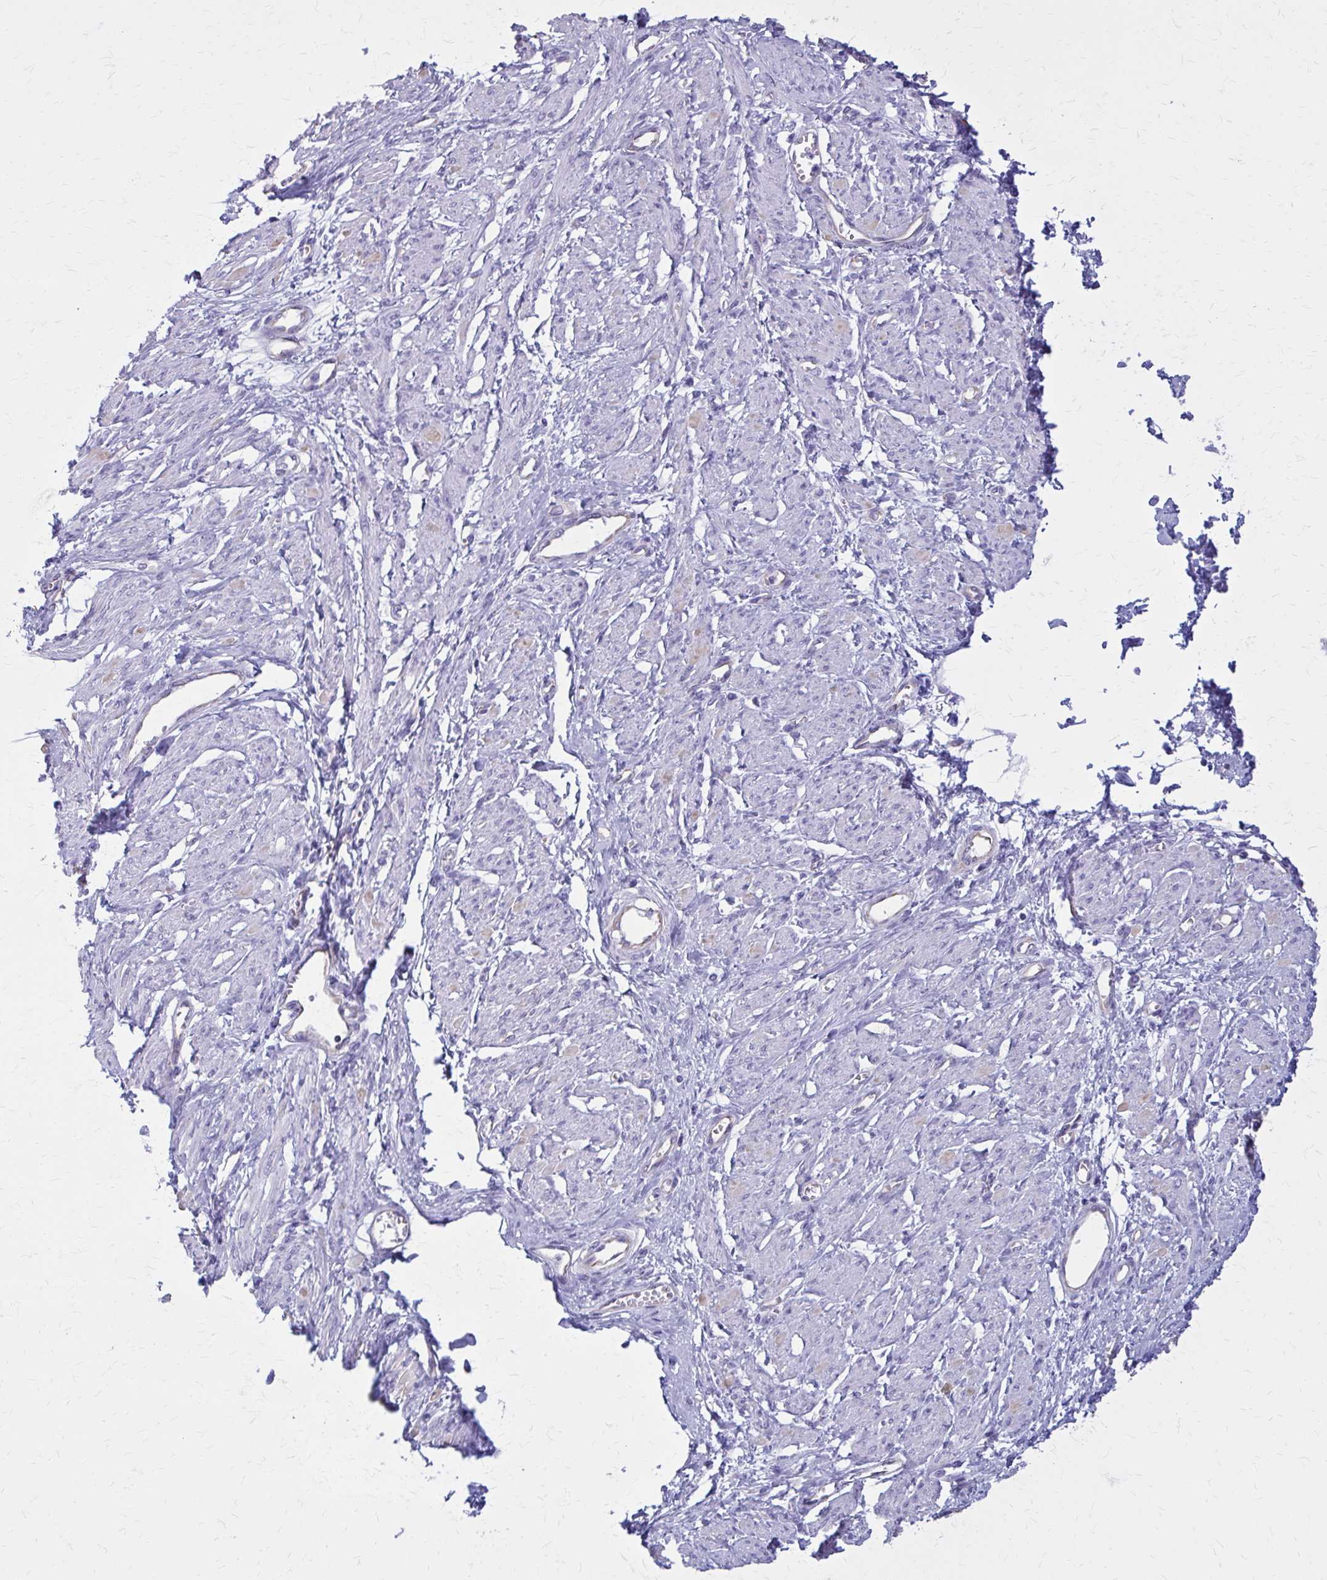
{"staining": {"intensity": "negative", "quantity": "none", "location": "none"}, "tissue": "smooth muscle", "cell_type": "Smooth muscle cells", "image_type": "normal", "snomed": [{"axis": "morphology", "description": "Normal tissue, NOS"}, {"axis": "topography", "description": "Smooth muscle"}, {"axis": "topography", "description": "Uterus"}], "caption": "A high-resolution histopathology image shows immunohistochemistry (IHC) staining of unremarkable smooth muscle, which demonstrates no significant positivity in smooth muscle cells. Brightfield microscopy of immunohistochemistry stained with DAB (3,3'-diaminobenzidine) (brown) and hematoxylin (blue), captured at high magnification.", "gene": "GFAP", "patient": {"sex": "female", "age": 39}}